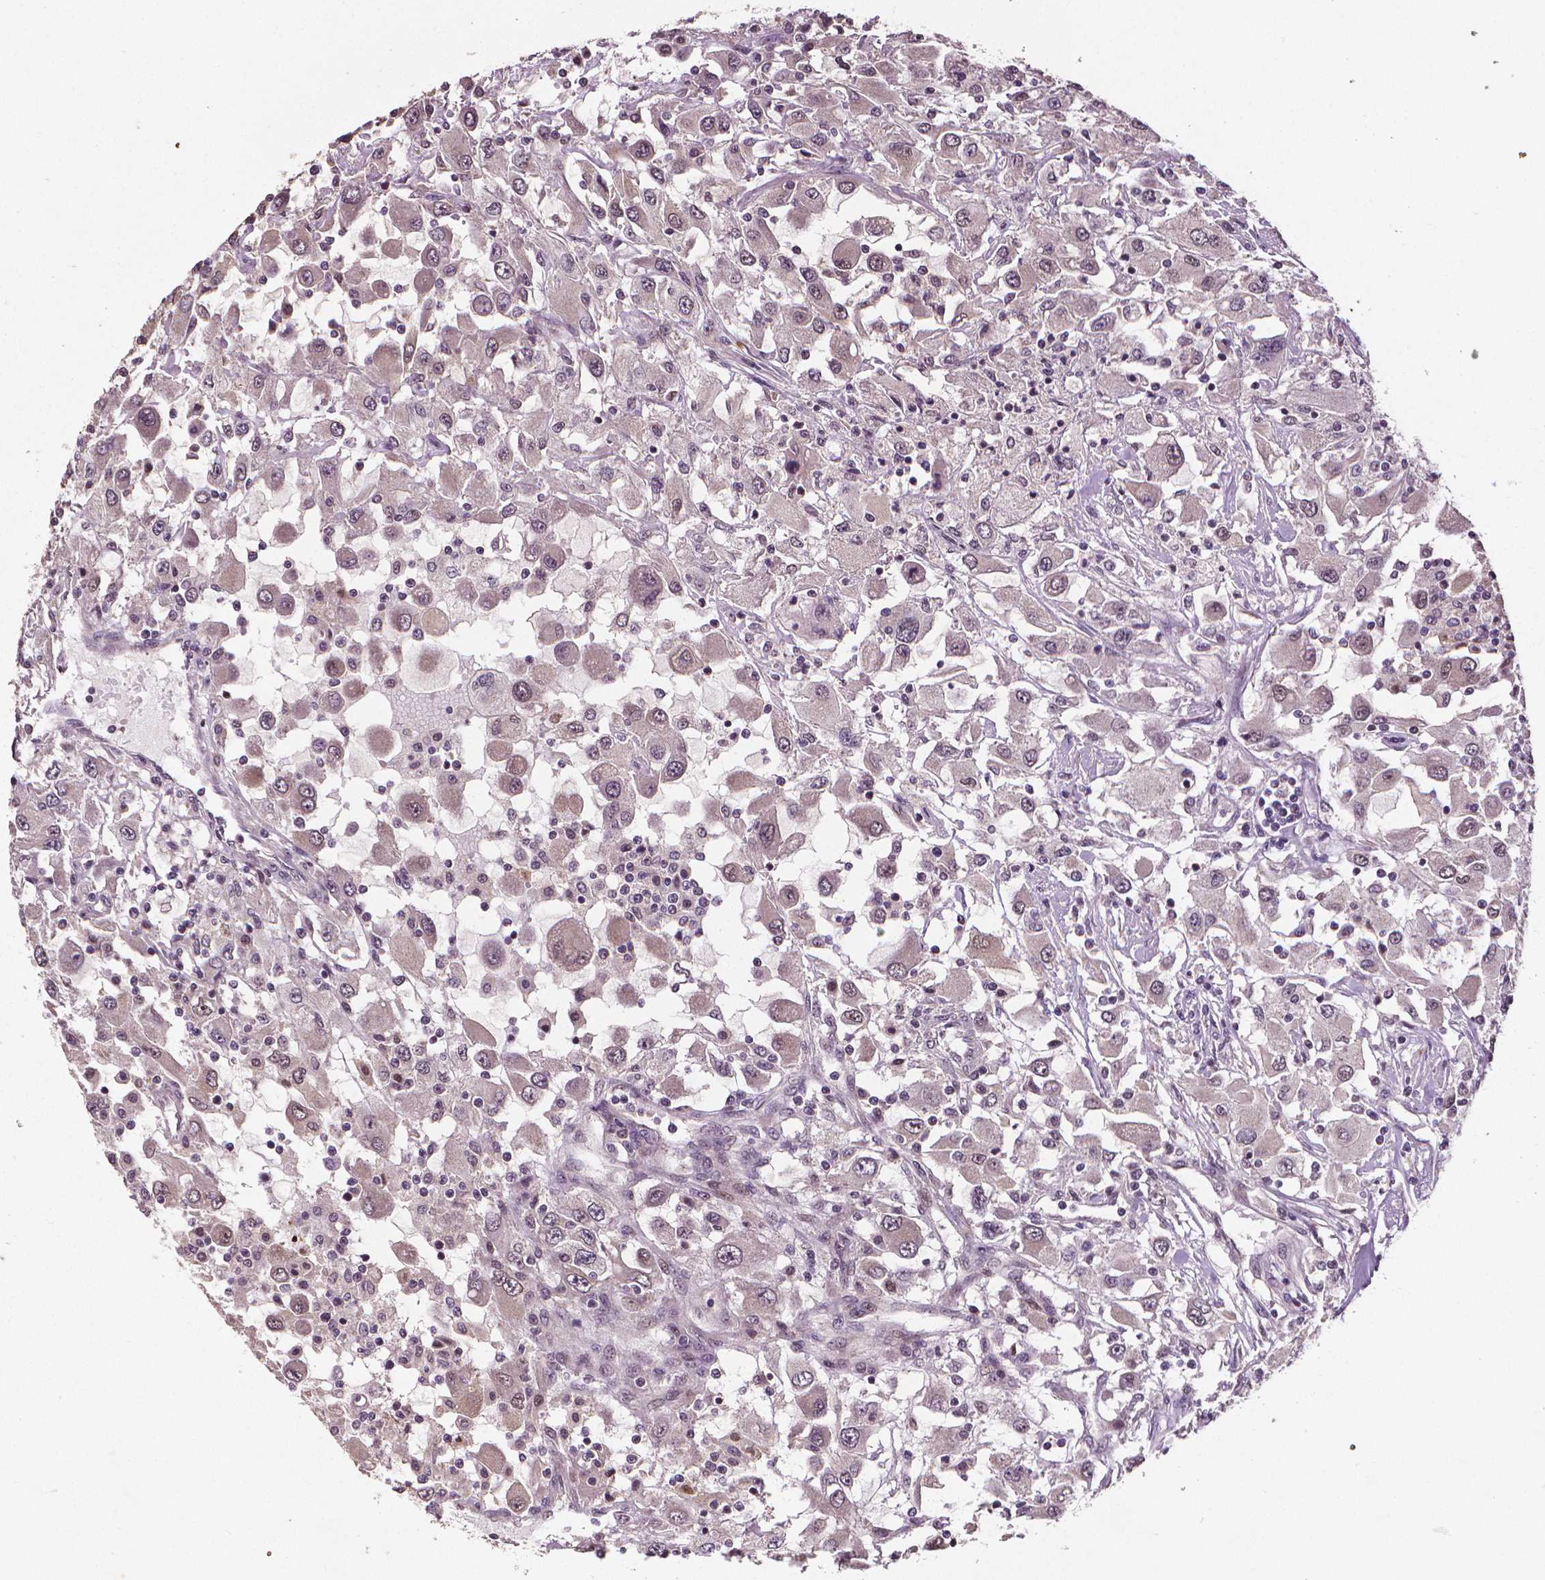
{"staining": {"intensity": "negative", "quantity": "none", "location": "none"}, "tissue": "renal cancer", "cell_type": "Tumor cells", "image_type": "cancer", "snomed": [{"axis": "morphology", "description": "Adenocarcinoma, NOS"}, {"axis": "topography", "description": "Kidney"}], "caption": "There is no significant staining in tumor cells of renal adenocarcinoma.", "gene": "STAT3", "patient": {"sex": "female", "age": 67}}